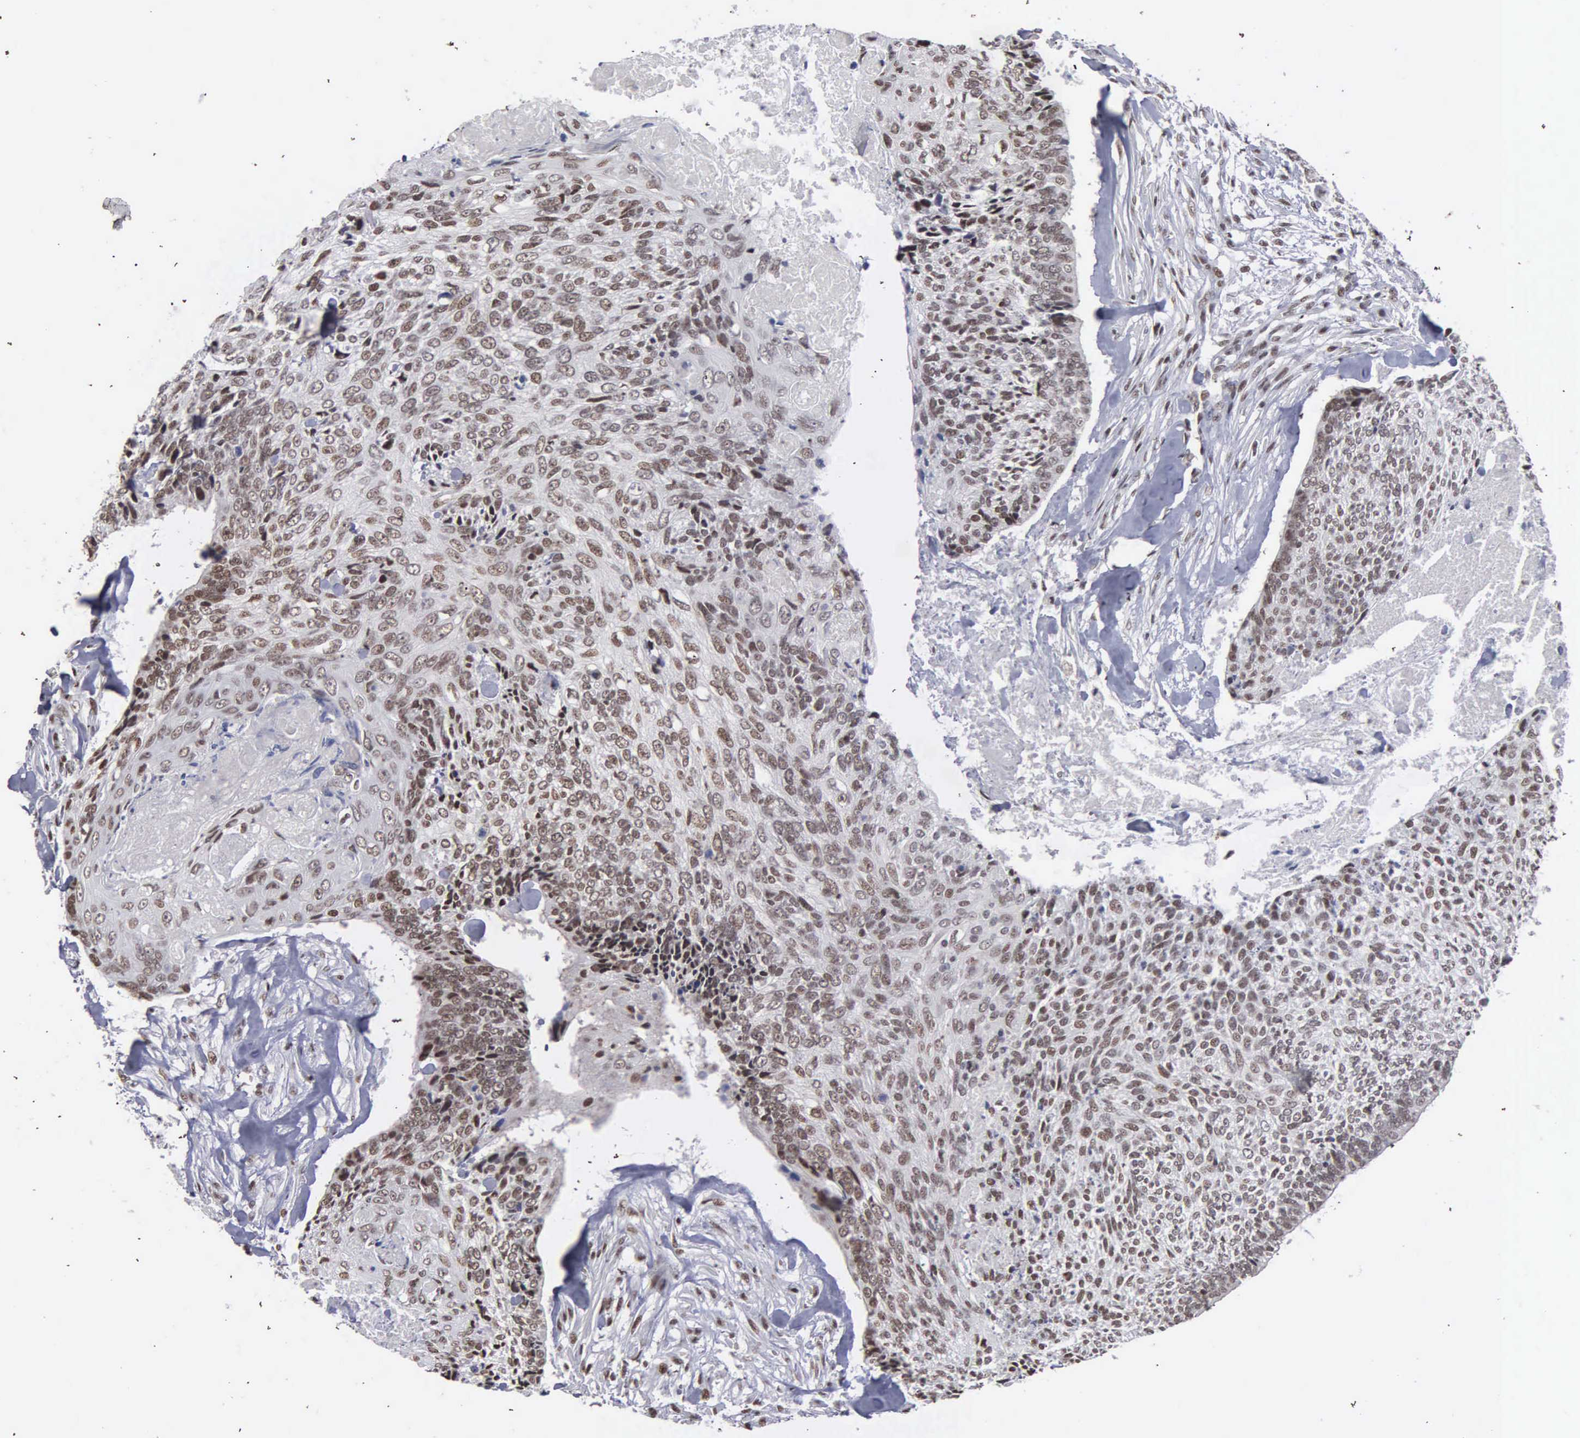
{"staining": {"intensity": "moderate", "quantity": ">75%", "location": "nuclear"}, "tissue": "head and neck cancer", "cell_type": "Tumor cells", "image_type": "cancer", "snomed": [{"axis": "morphology", "description": "Squamous cell carcinoma, NOS"}, {"axis": "topography", "description": "Salivary gland"}, {"axis": "topography", "description": "Head-Neck"}], "caption": "Protein expression analysis of squamous cell carcinoma (head and neck) demonstrates moderate nuclear positivity in about >75% of tumor cells.", "gene": "KIAA0586", "patient": {"sex": "male", "age": 70}}